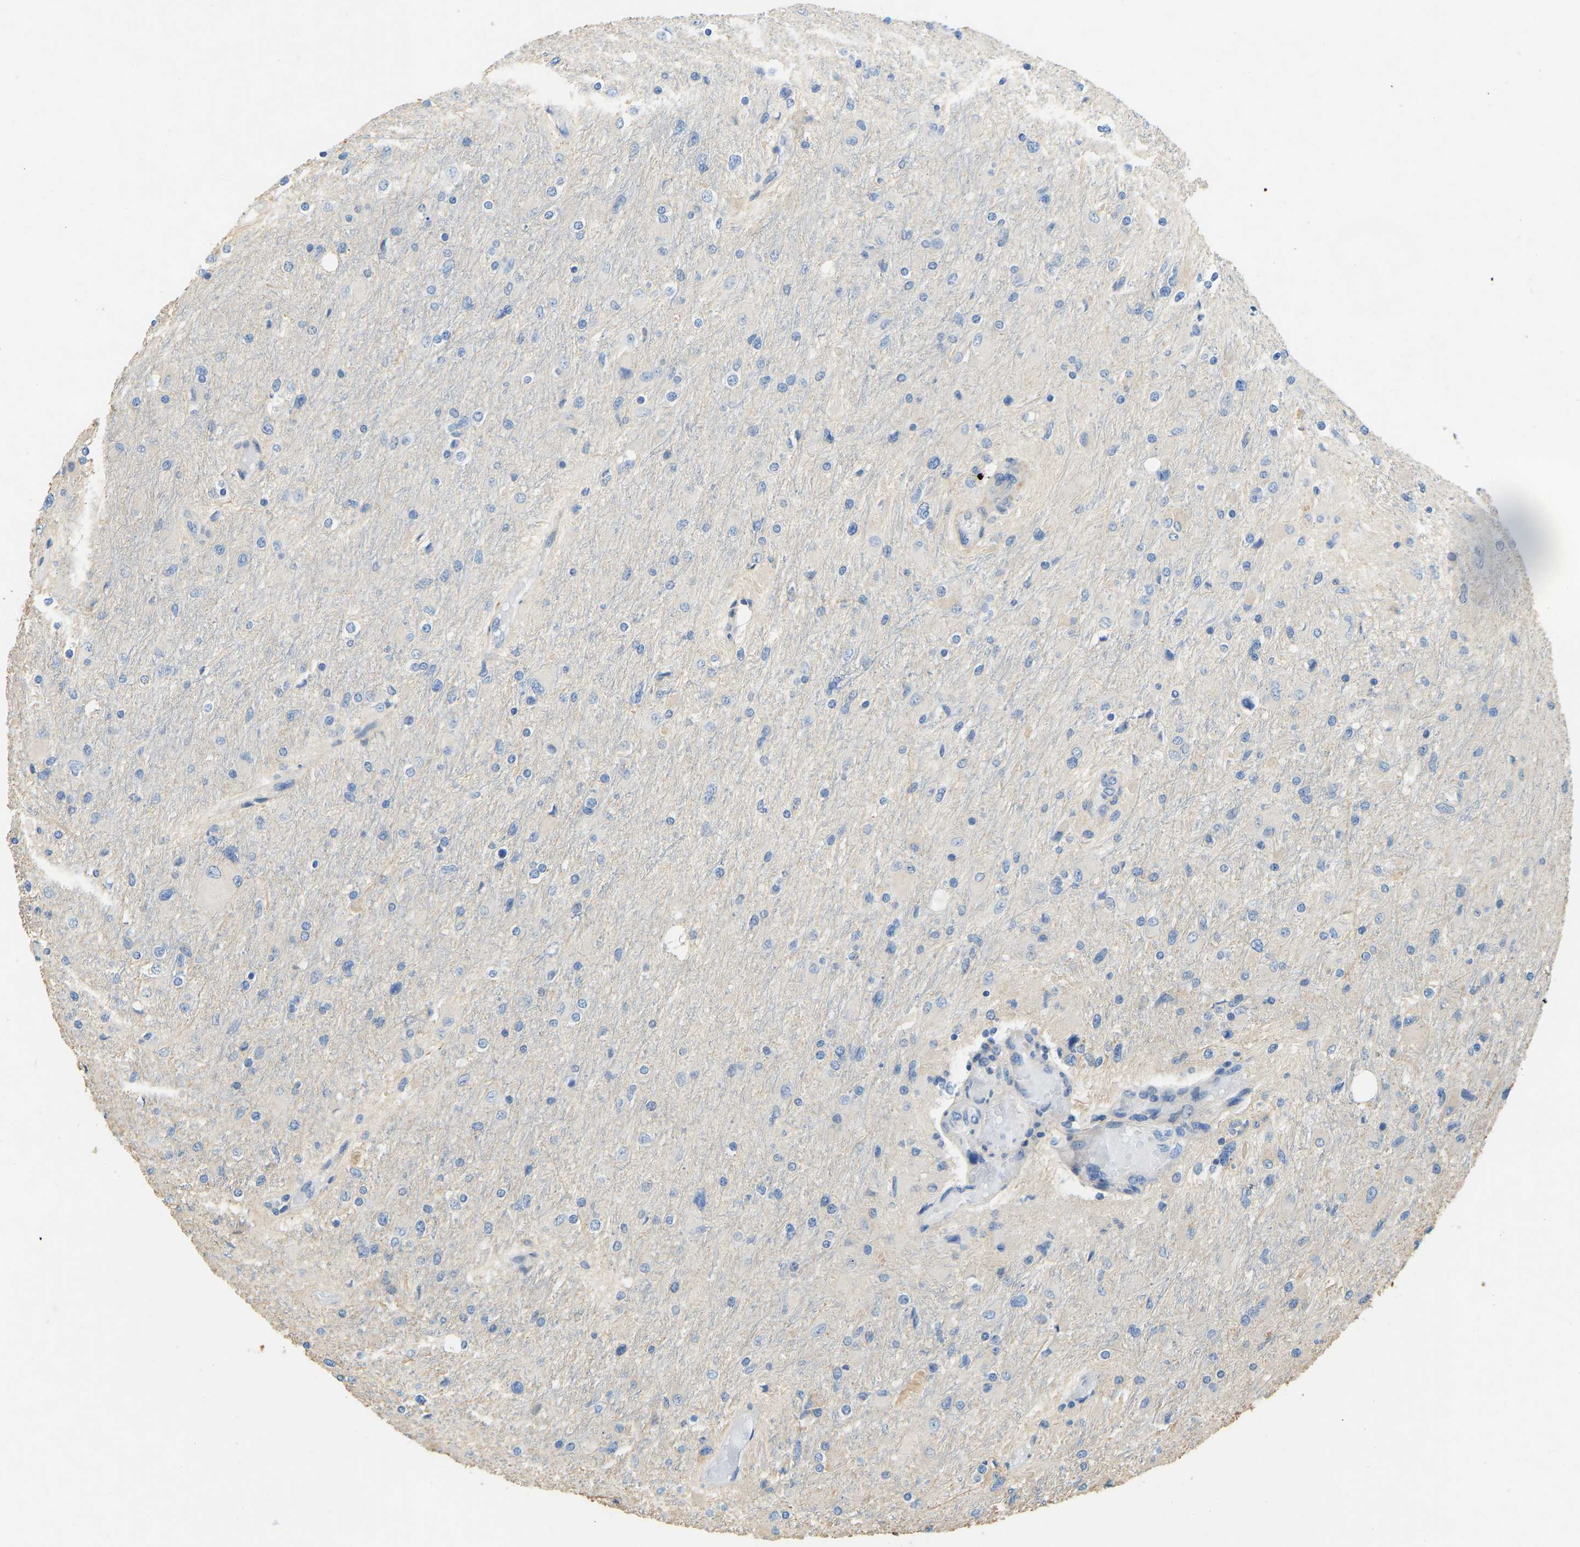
{"staining": {"intensity": "negative", "quantity": "none", "location": "none"}, "tissue": "glioma", "cell_type": "Tumor cells", "image_type": "cancer", "snomed": [{"axis": "morphology", "description": "Glioma, malignant, High grade"}, {"axis": "topography", "description": "Cerebral cortex"}], "caption": "Photomicrograph shows no protein expression in tumor cells of malignant glioma (high-grade) tissue.", "gene": "TECTA", "patient": {"sex": "female", "age": 36}}